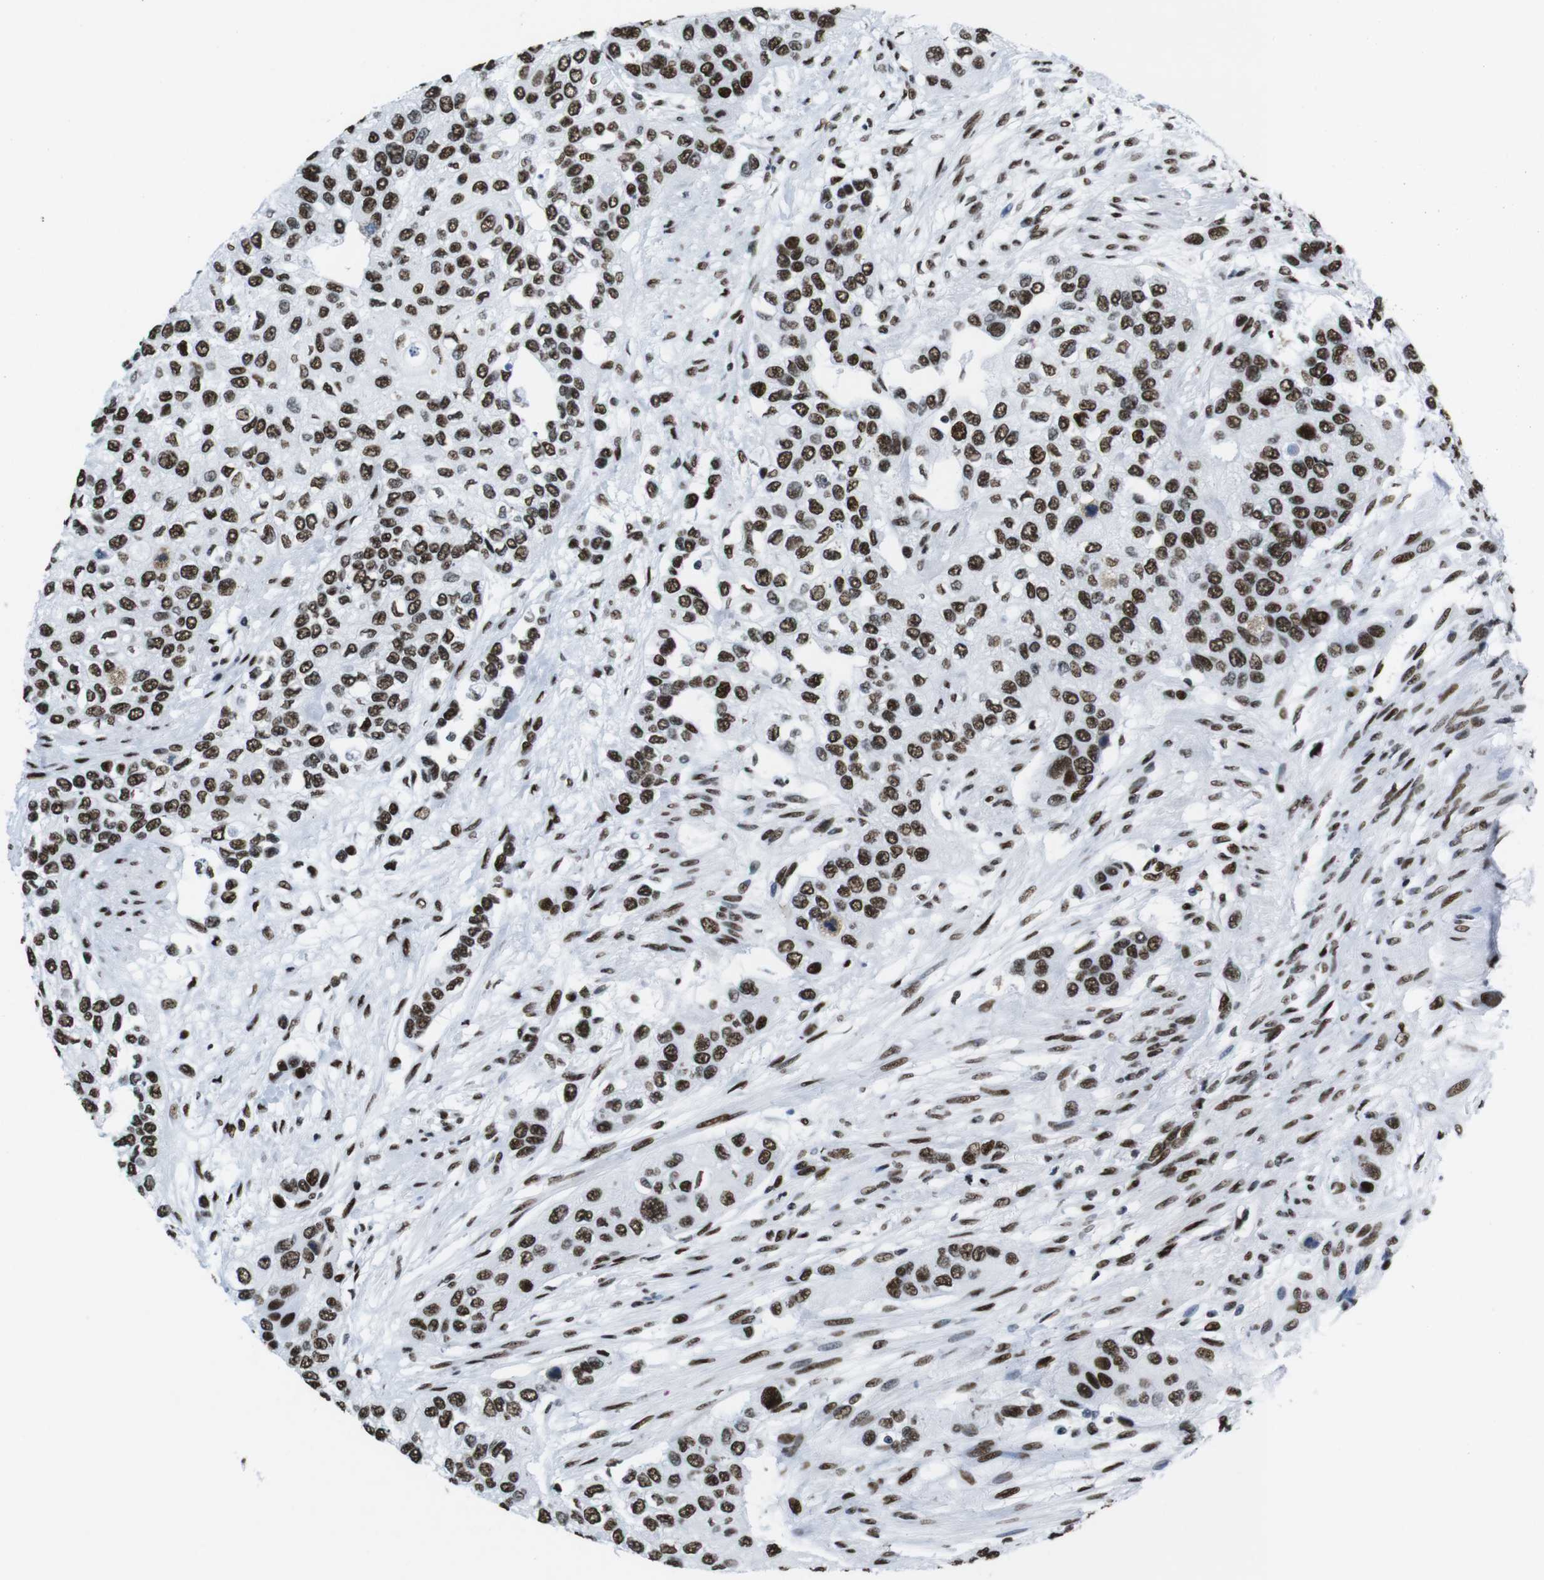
{"staining": {"intensity": "strong", "quantity": ">75%", "location": "nuclear"}, "tissue": "urothelial cancer", "cell_type": "Tumor cells", "image_type": "cancer", "snomed": [{"axis": "morphology", "description": "Urothelial carcinoma, High grade"}, {"axis": "topography", "description": "Urinary bladder"}], "caption": "The histopathology image displays a brown stain indicating the presence of a protein in the nuclear of tumor cells in urothelial cancer.", "gene": "CITED2", "patient": {"sex": "female", "age": 56}}